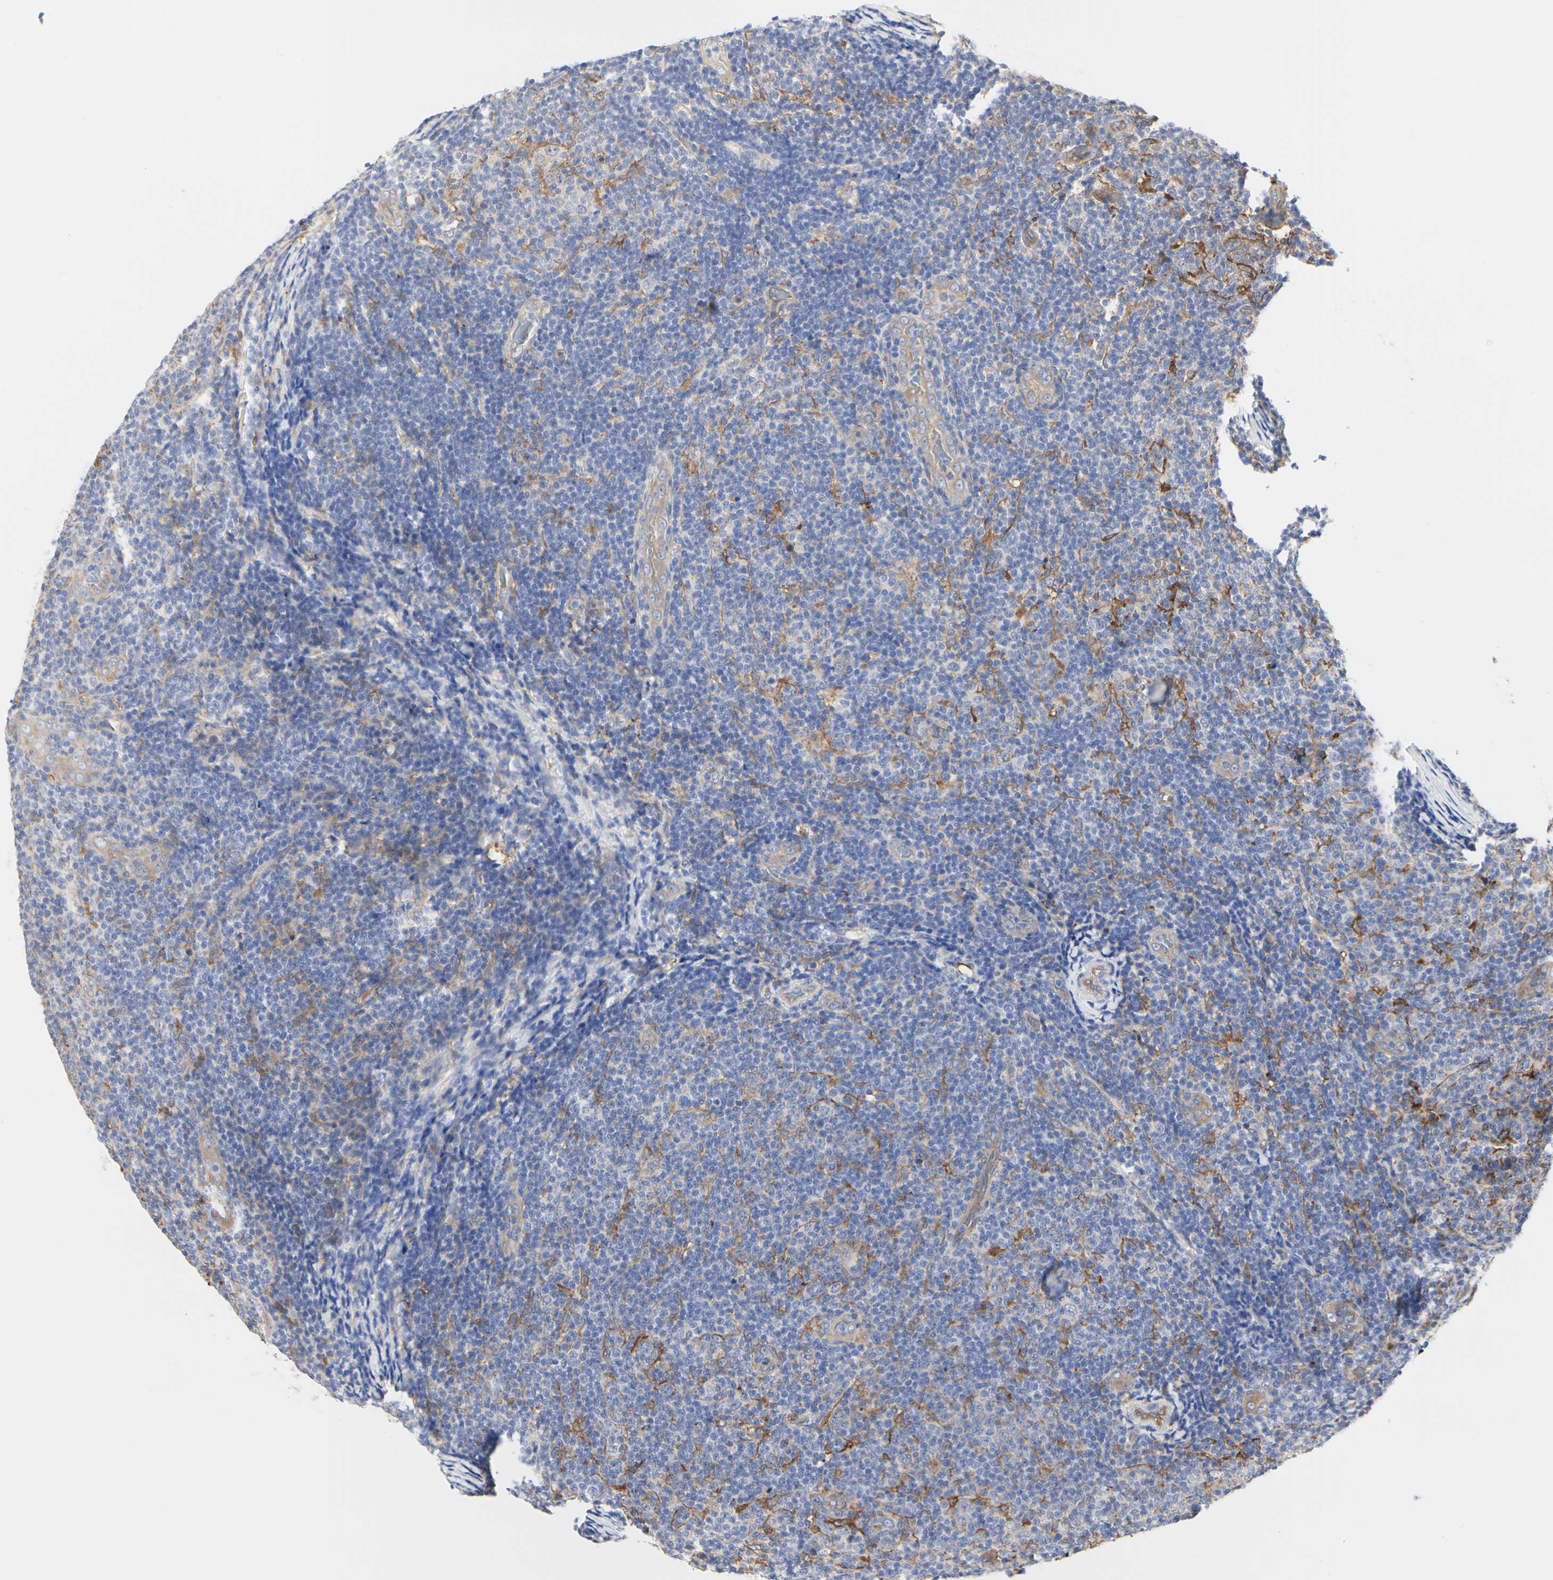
{"staining": {"intensity": "weak", "quantity": "<25%", "location": "cytoplasmic/membranous"}, "tissue": "lymphoma", "cell_type": "Tumor cells", "image_type": "cancer", "snomed": [{"axis": "morphology", "description": "Malignant lymphoma, non-Hodgkin's type, Low grade"}, {"axis": "topography", "description": "Lymph node"}], "caption": "A high-resolution image shows immunohistochemistry (IHC) staining of malignant lymphoma, non-Hodgkin's type (low-grade), which exhibits no significant expression in tumor cells.", "gene": "C3orf52", "patient": {"sex": "male", "age": 83}}